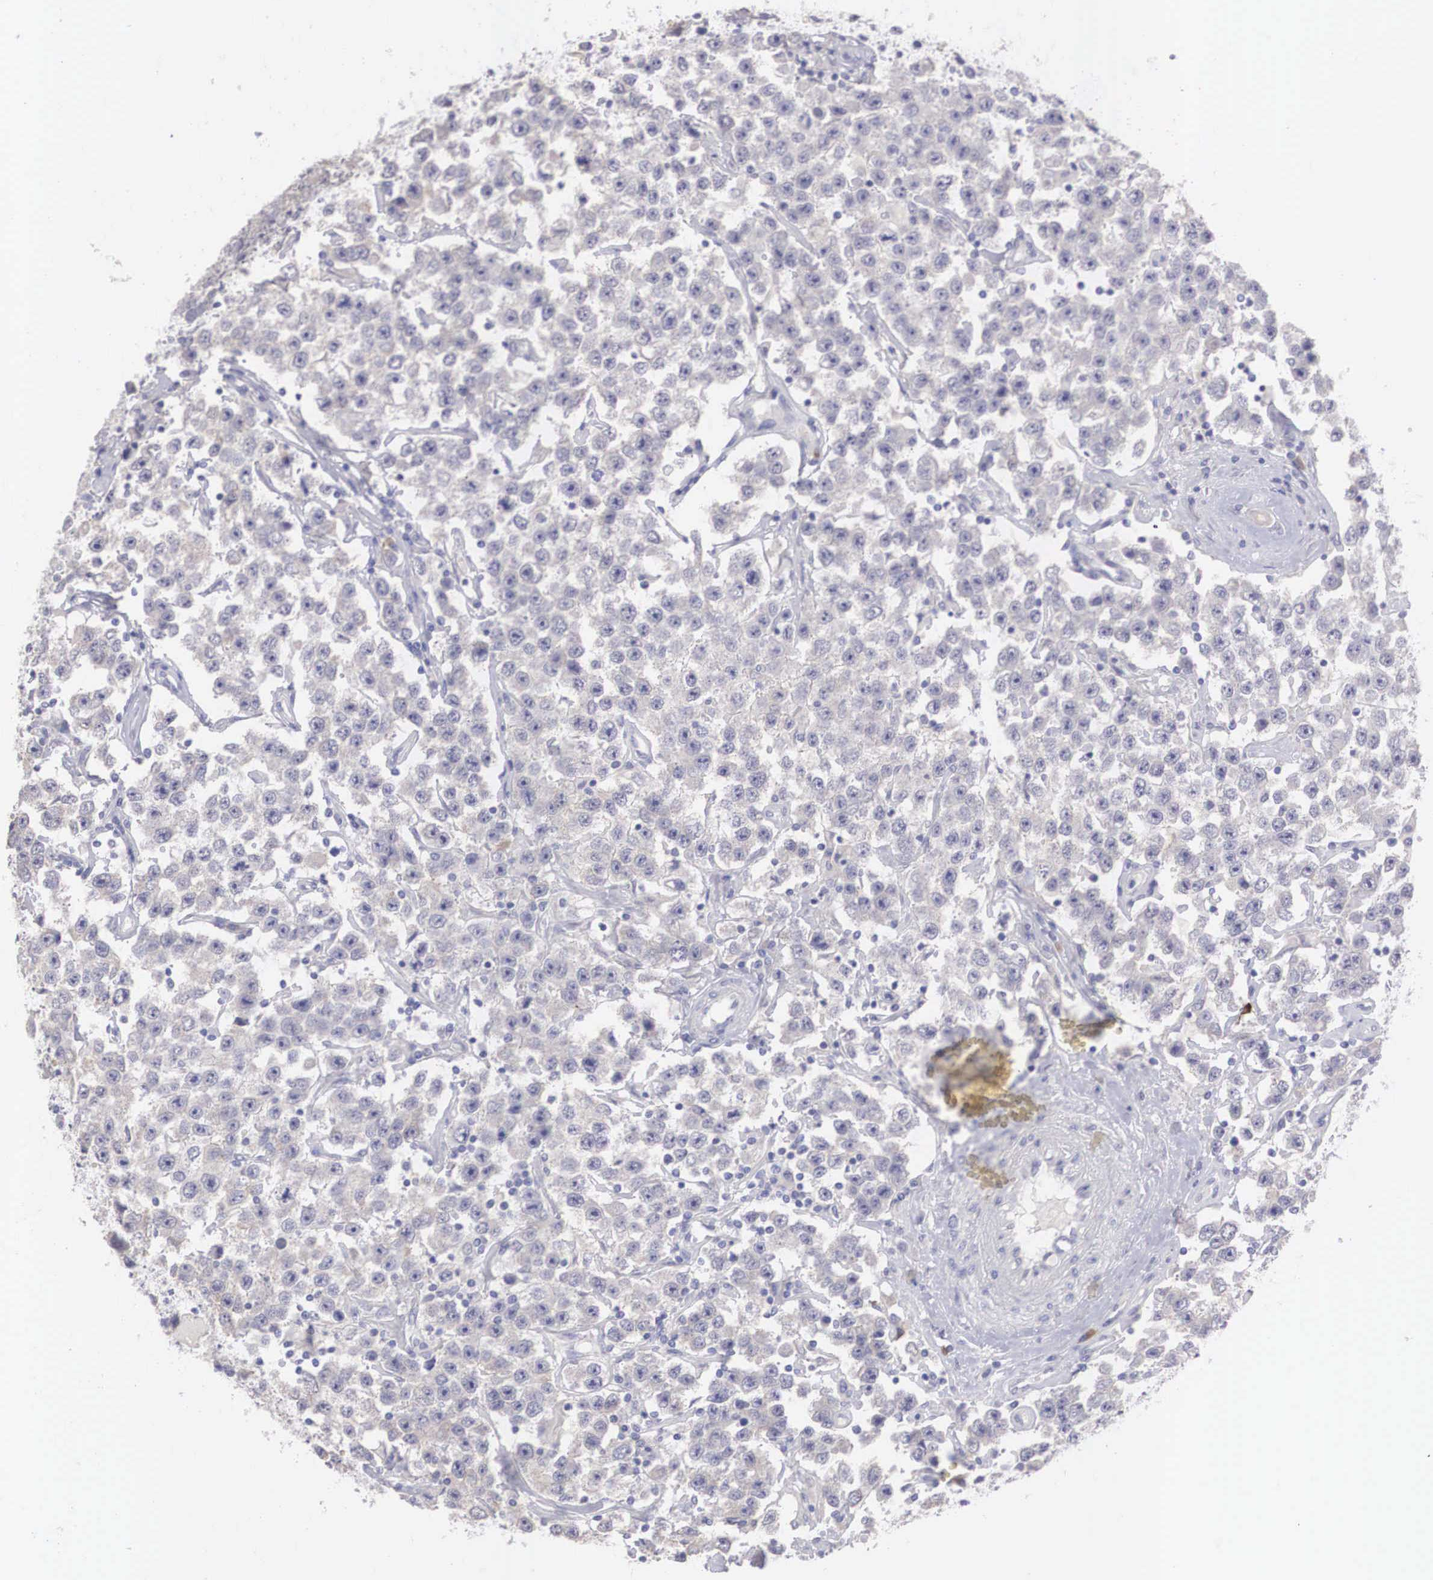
{"staining": {"intensity": "weak", "quantity": "25%-75%", "location": "cytoplasmic/membranous"}, "tissue": "testis cancer", "cell_type": "Tumor cells", "image_type": "cancer", "snomed": [{"axis": "morphology", "description": "Seminoma, NOS"}, {"axis": "topography", "description": "Testis"}], "caption": "Testis seminoma tissue exhibits weak cytoplasmic/membranous staining in about 25%-75% of tumor cells, visualized by immunohistochemistry.", "gene": "REPS2", "patient": {"sex": "male", "age": 52}}